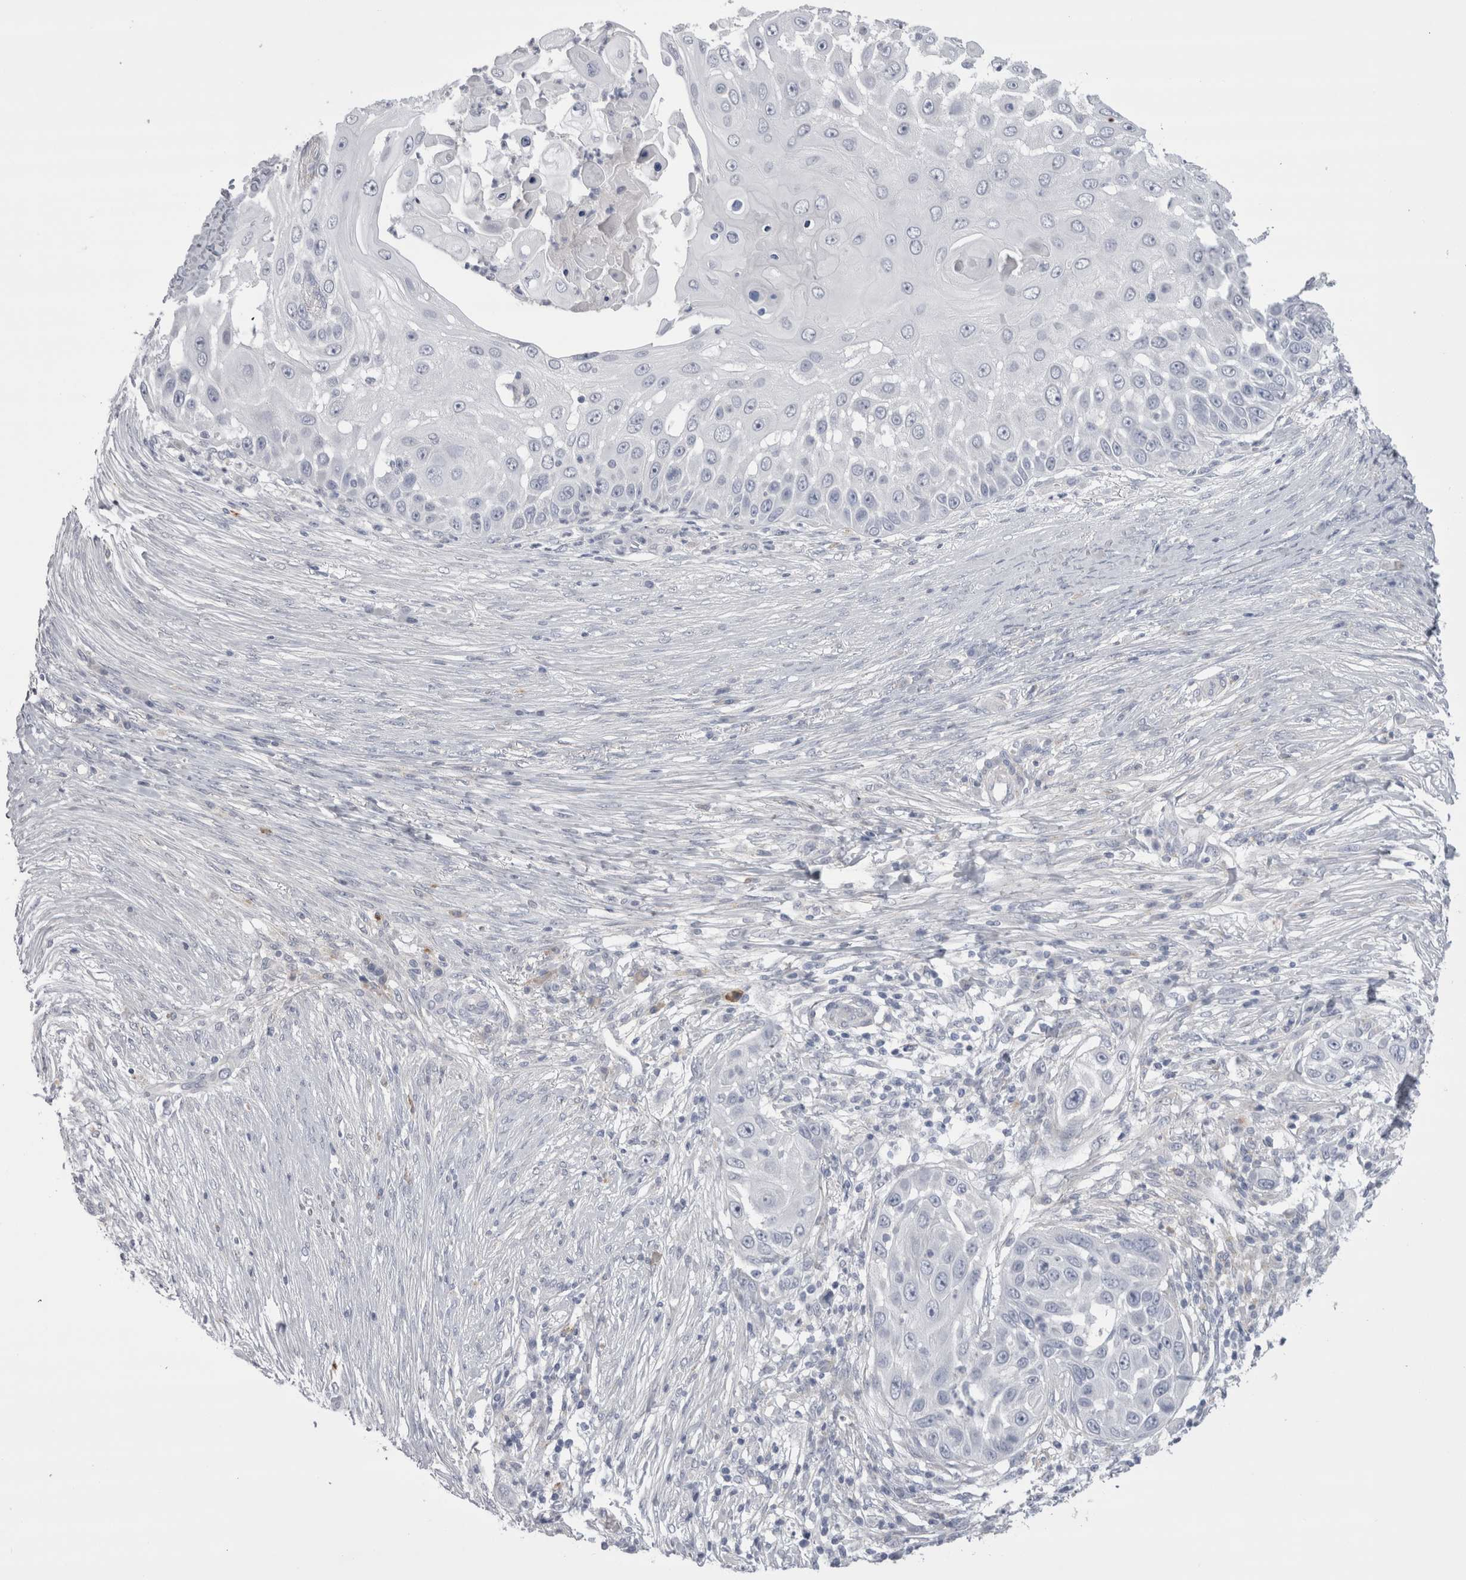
{"staining": {"intensity": "negative", "quantity": "none", "location": "none"}, "tissue": "skin cancer", "cell_type": "Tumor cells", "image_type": "cancer", "snomed": [{"axis": "morphology", "description": "Squamous cell carcinoma, NOS"}, {"axis": "topography", "description": "Skin"}], "caption": "An IHC micrograph of skin cancer (squamous cell carcinoma) is shown. There is no staining in tumor cells of skin cancer (squamous cell carcinoma).", "gene": "EPDR1", "patient": {"sex": "female", "age": 44}}